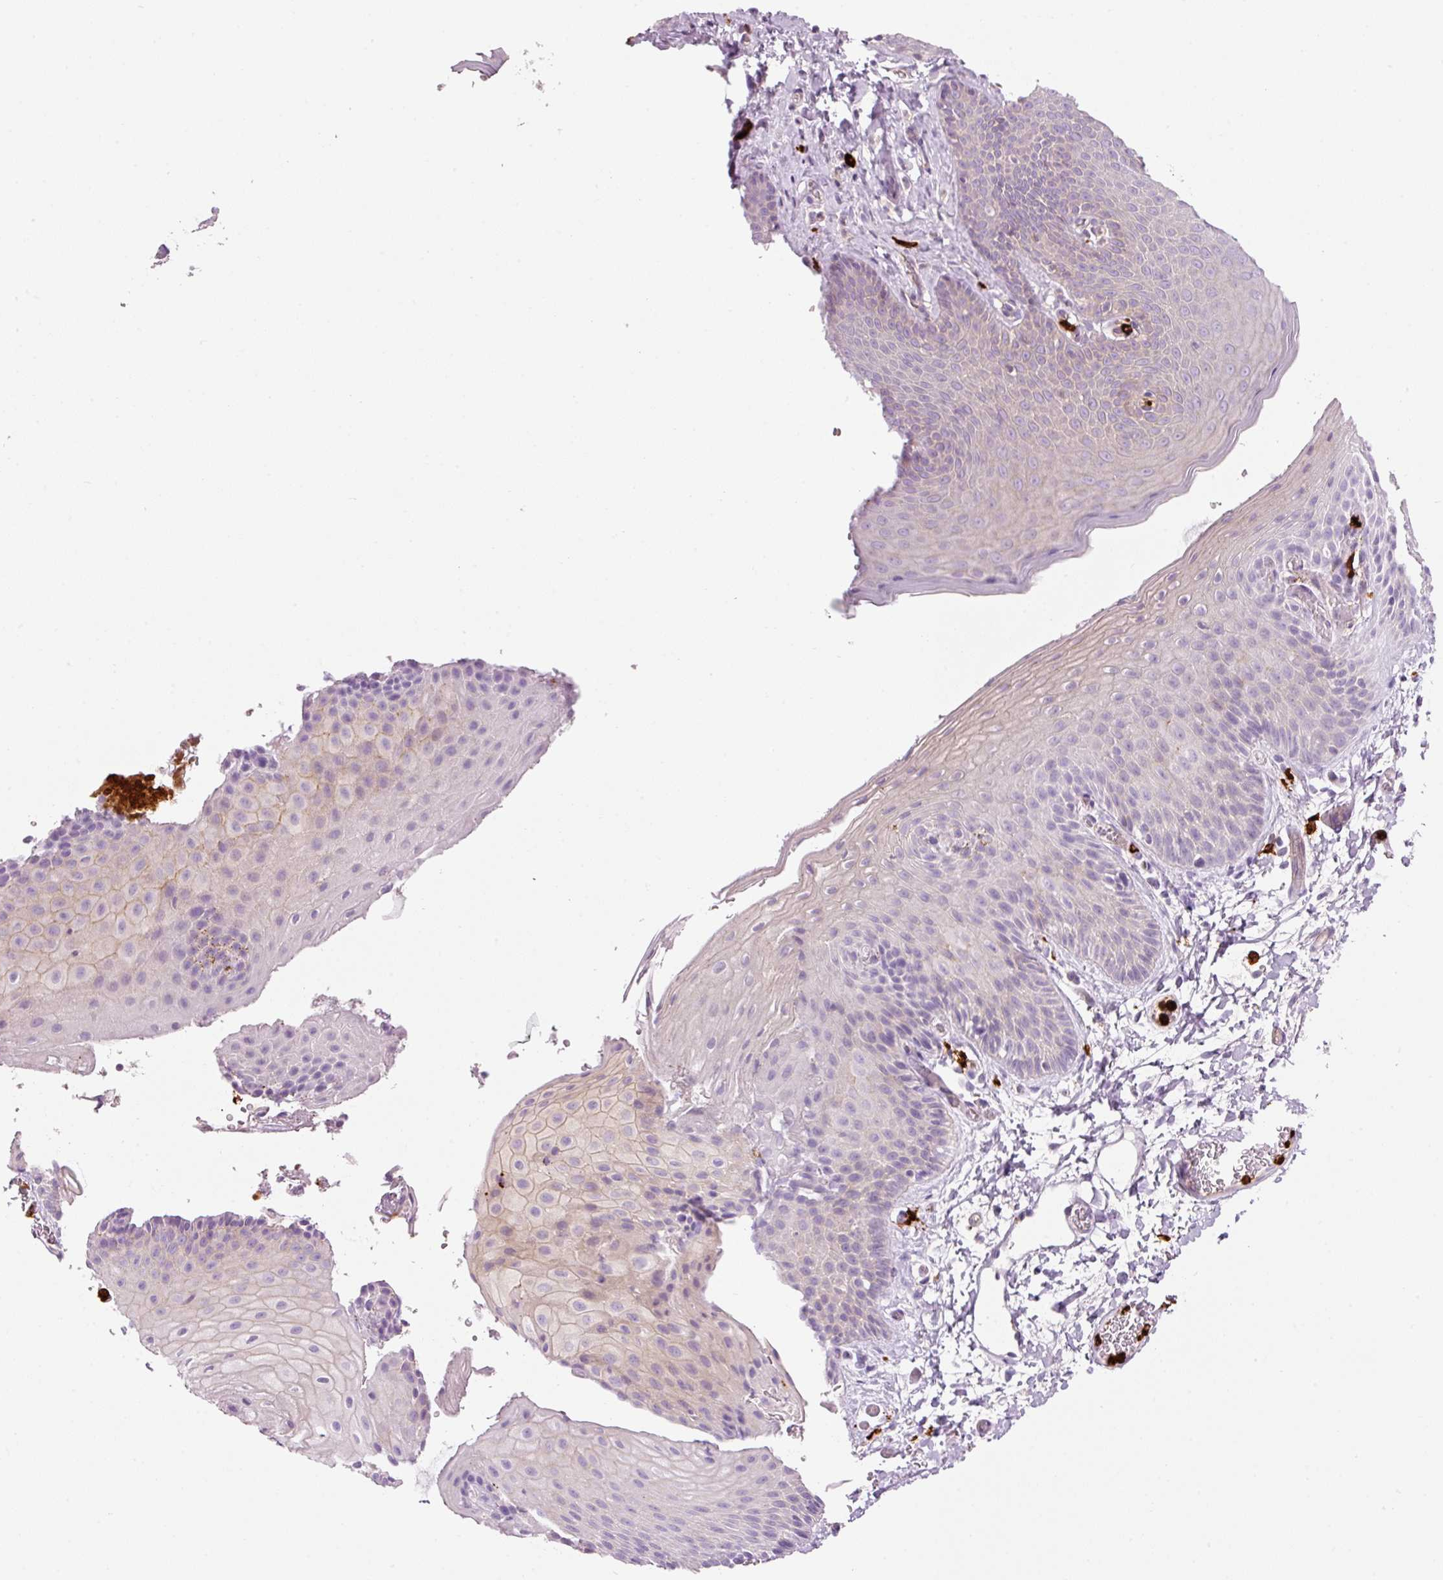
{"staining": {"intensity": "negative", "quantity": "none", "location": "none"}, "tissue": "skin", "cell_type": "Epidermal cells", "image_type": "normal", "snomed": [{"axis": "morphology", "description": "Normal tissue, NOS"}, {"axis": "morphology", "description": "Hemorrhoids"}, {"axis": "morphology", "description": "Inflammation, NOS"}, {"axis": "topography", "description": "Anal"}], "caption": "The image displays no significant staining in epidermal cells of skin. (Stains: DAB (3,3'-diaminobenzidine) immunohistochemistry with hematoxylin counter stain, Microscopy: brightfield microscopy at high magnification).", "gene": "MAP3K3", "patient": {"sex": "male", "age": 60}}